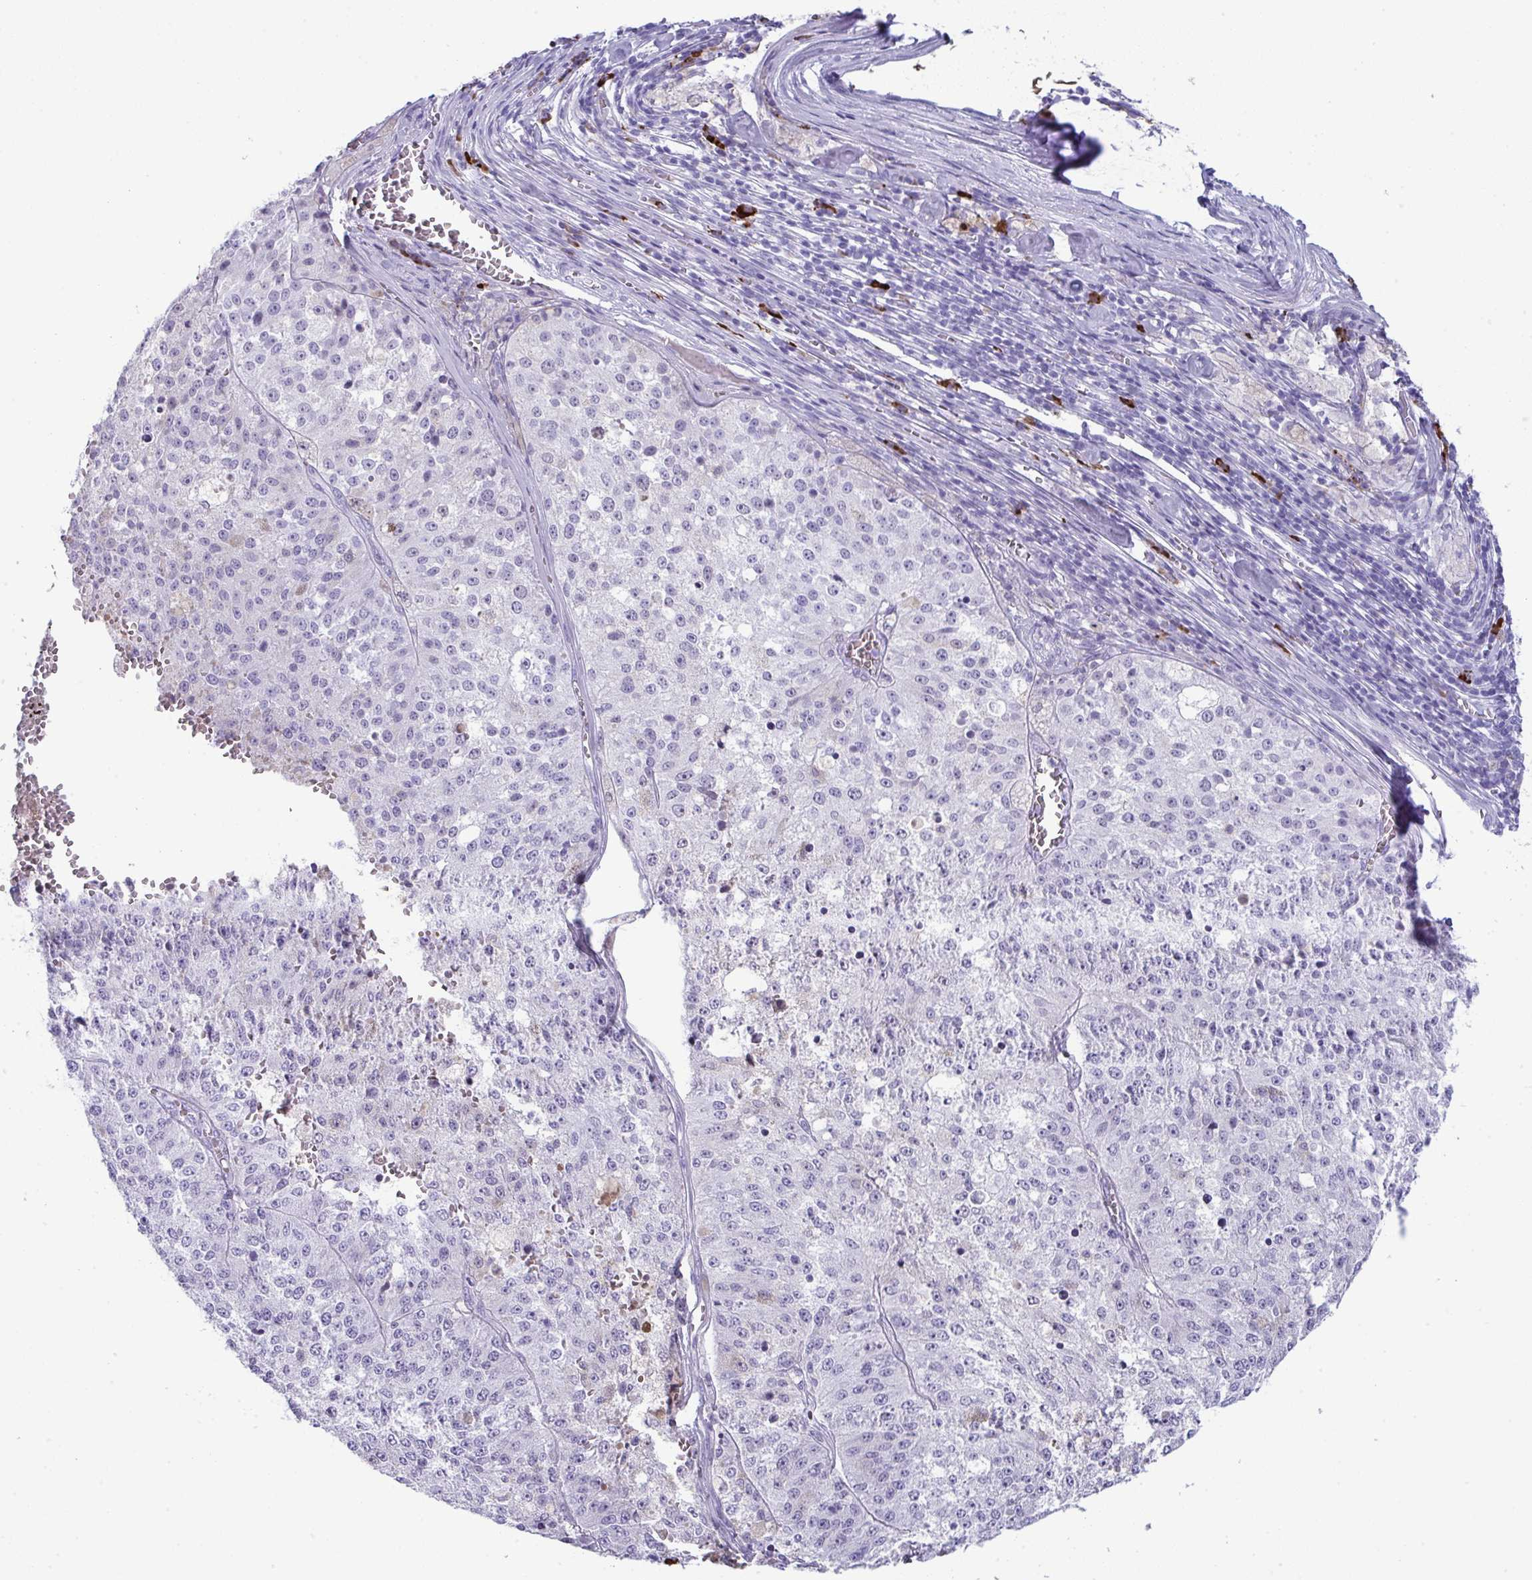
{"staining": {"intensity": "negative", "quantity": "none", "location": "none"}, "tissue": "melanoma", "cell_type": "Tumor cells", "image_type": "cancer", "snomed": [{"axis": "morphology", "description": "Malignant melanoma, Metastatic site"}, {"axis": "topography", "description": "Lymph node"}], "caption": "This is a micrograph of IHC staining of malignant melanoma (metastatic site), which shows no staining in tumor cells.", "gene": "JCHAIN", "patient": {"sex": "female", "age": 64}}